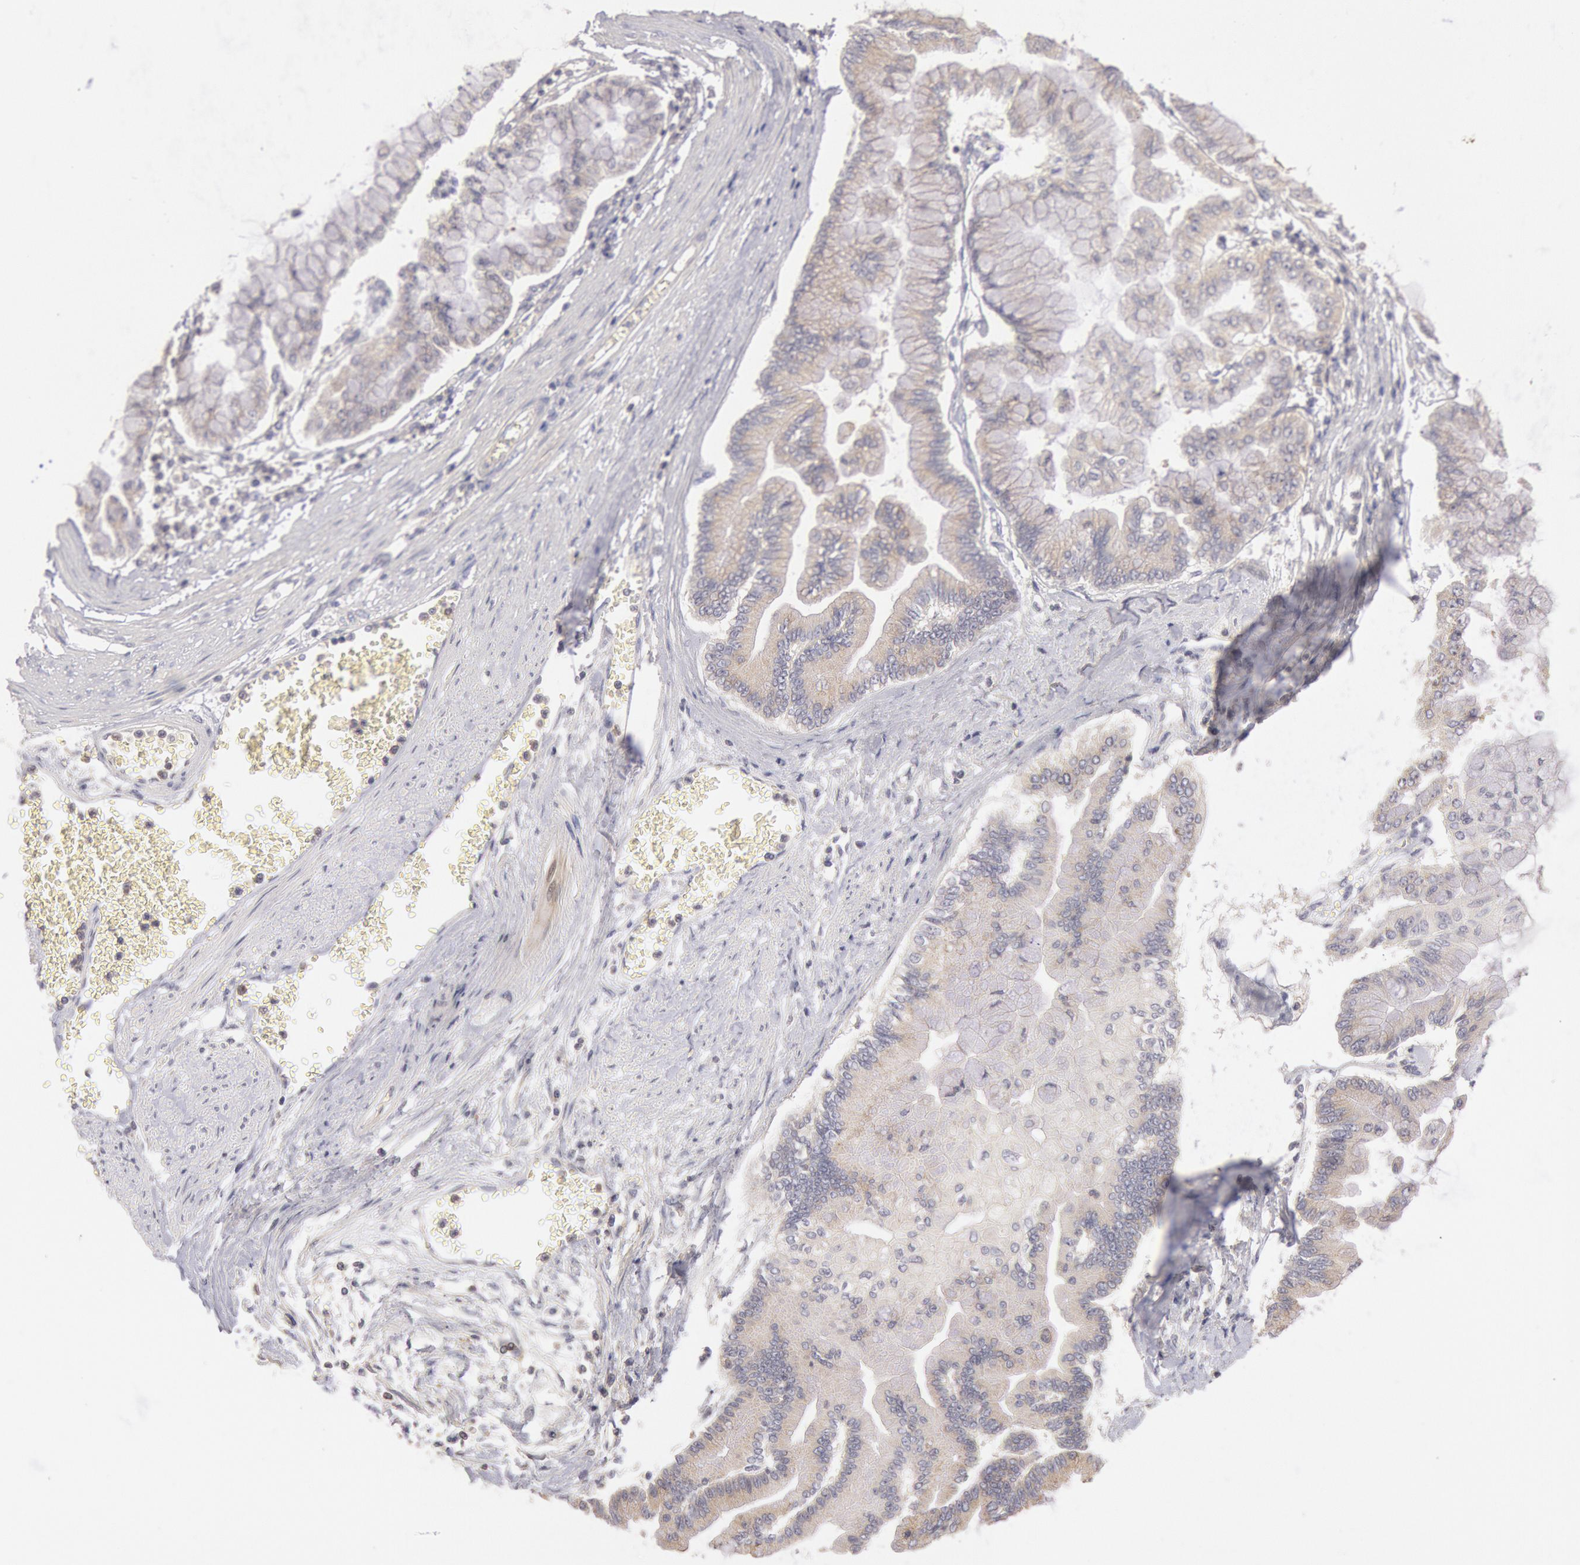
{"staining": {"intensity": "weak", "quantity": ">75%", "location": "cytoplasmic/membranous"}, "tissue": "liver cancer", "cell_type": "Tumor cells", "image_type": "cancer", "snomed": [{"axis": "morphology", "description": "Cholangiocarcinoma"}, {"axis": "topography", "description": "Liver"}], "caption": "Approximately >75% of tumor cells in human liver cancer (cholangiocarcinoma) display weak cytoplasmic/membranous protein positivity as visualized by brown immunohistochemical staining.", "gene": "PIK3R1", "patient": {"sex": "female", "age": 79}}